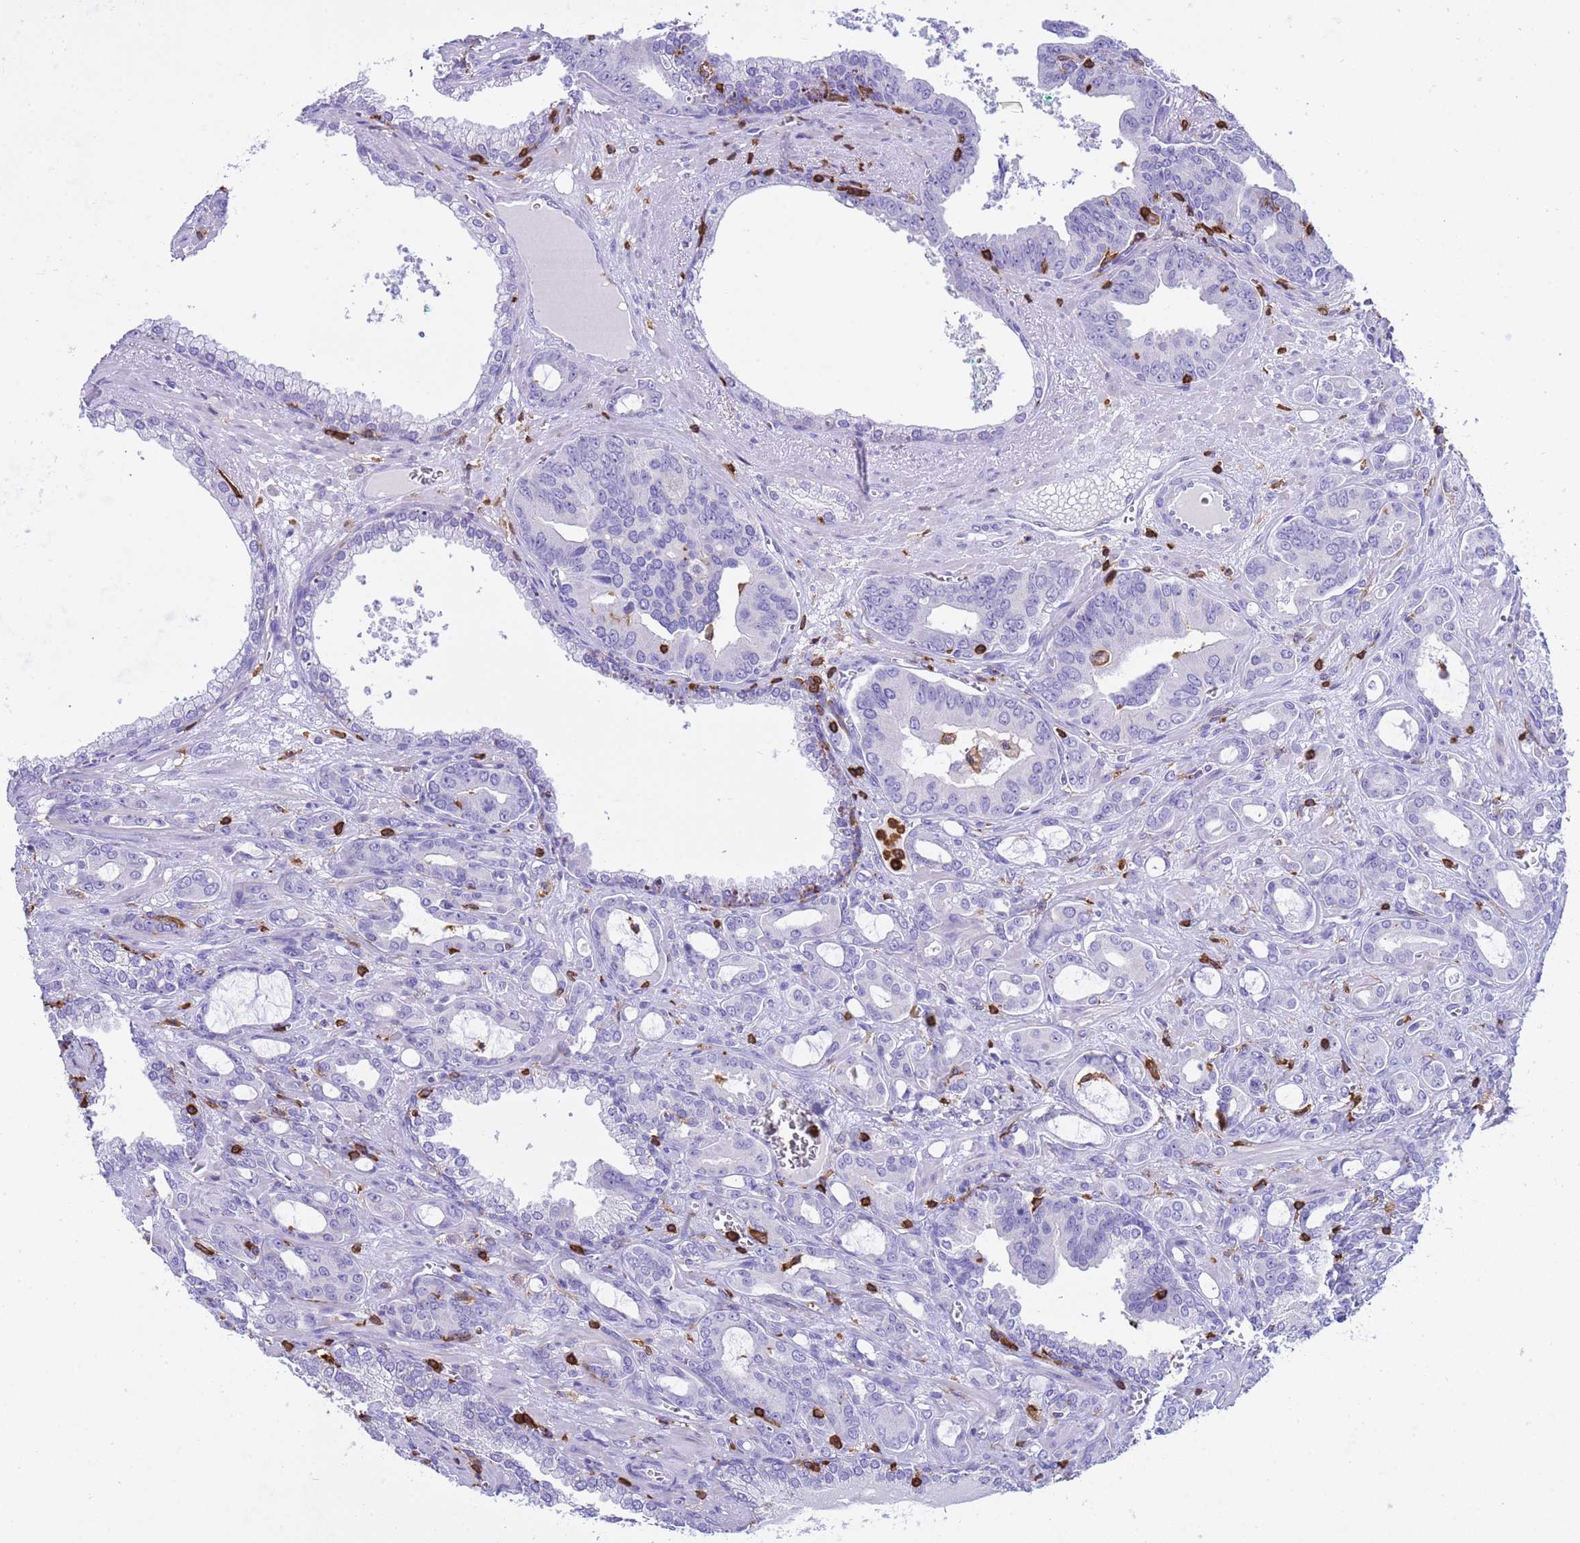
{"staining": {"intensity": "negative", "quantity": "none", "location": "none"}, "tissue": "prostate cancer", "cell_type": "Tumor cells", "image_type": "cancer", "snomed": [{"axis": "morphology", "description": "Adenocarcinoma, High grade"}, {"axis": "topography", "description": "Prostate"}], "caption": "Prostate high-grade adenocarcinoma stained for a protein using immunohistochemistry shows no expression tumor cells.", "gene": "IRF5", "patient": {"sex": "male", "age": 72}}